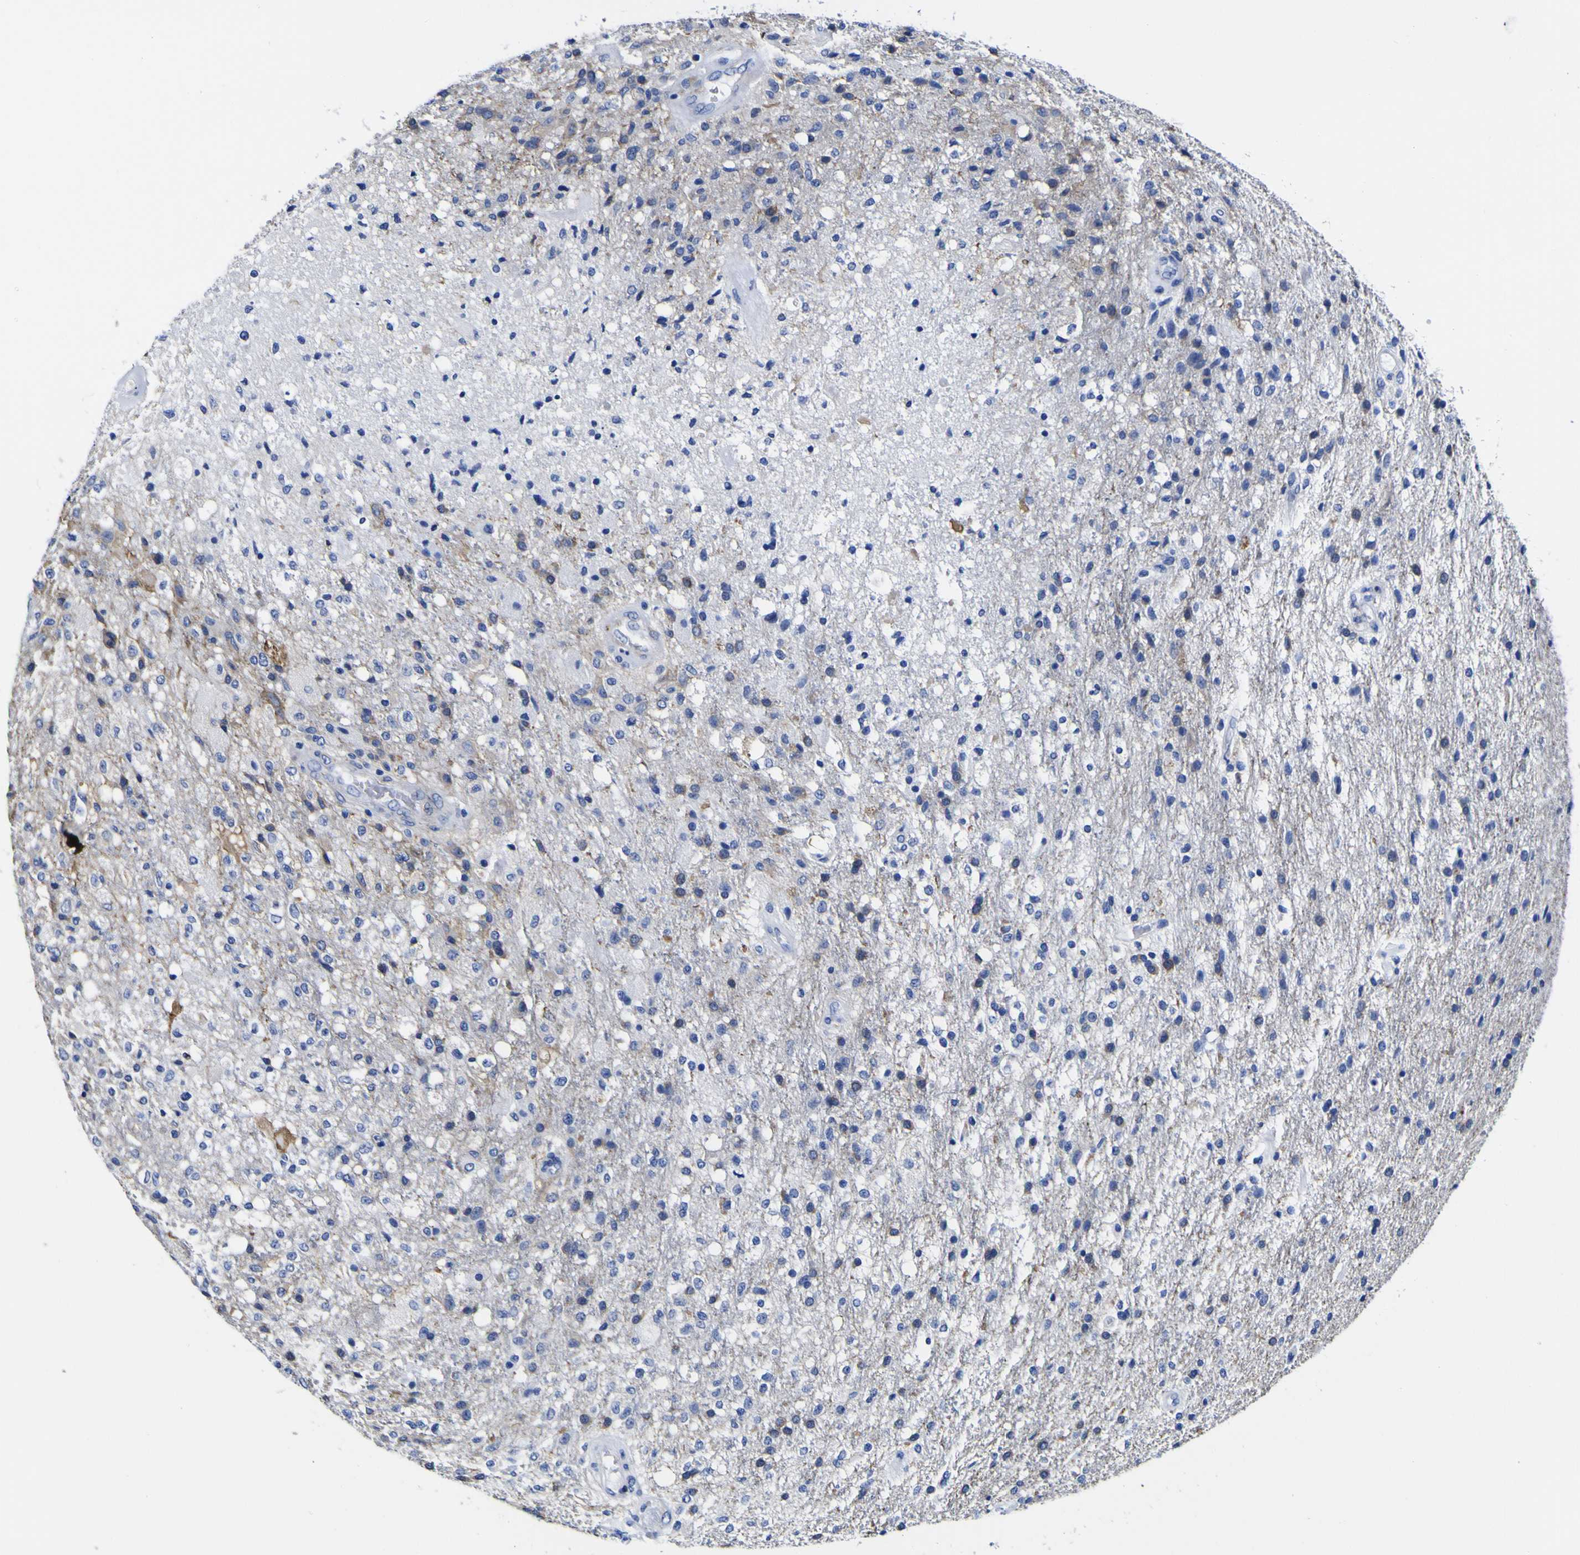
{"staining": {"intensity": "moderate", "quantity": "<25%", "location": "cytoplasmic/membranous"}, "tissue": "glioma", "cell_type": "Tumor cells", "image_type": "cancer", "snomed": [{"axis": "morphology", "description": "Normal tissue, NOS"}, {"axis": "morphology", "description": "Glioma, malignant, High grade"}, {"axis": "topography", "description": "Cerebral cortex"}], "caption": "DAB (3,3'-diaminobenzidine) immunohistochemical staining of malignant glioma (high-grade) demonstrates moderate cytoplasmic/membranous protein expression in approximately <25% of tumor cells.", "gene": "HLA-DQA1", "patient": {"sex": "male", "age": 77}}